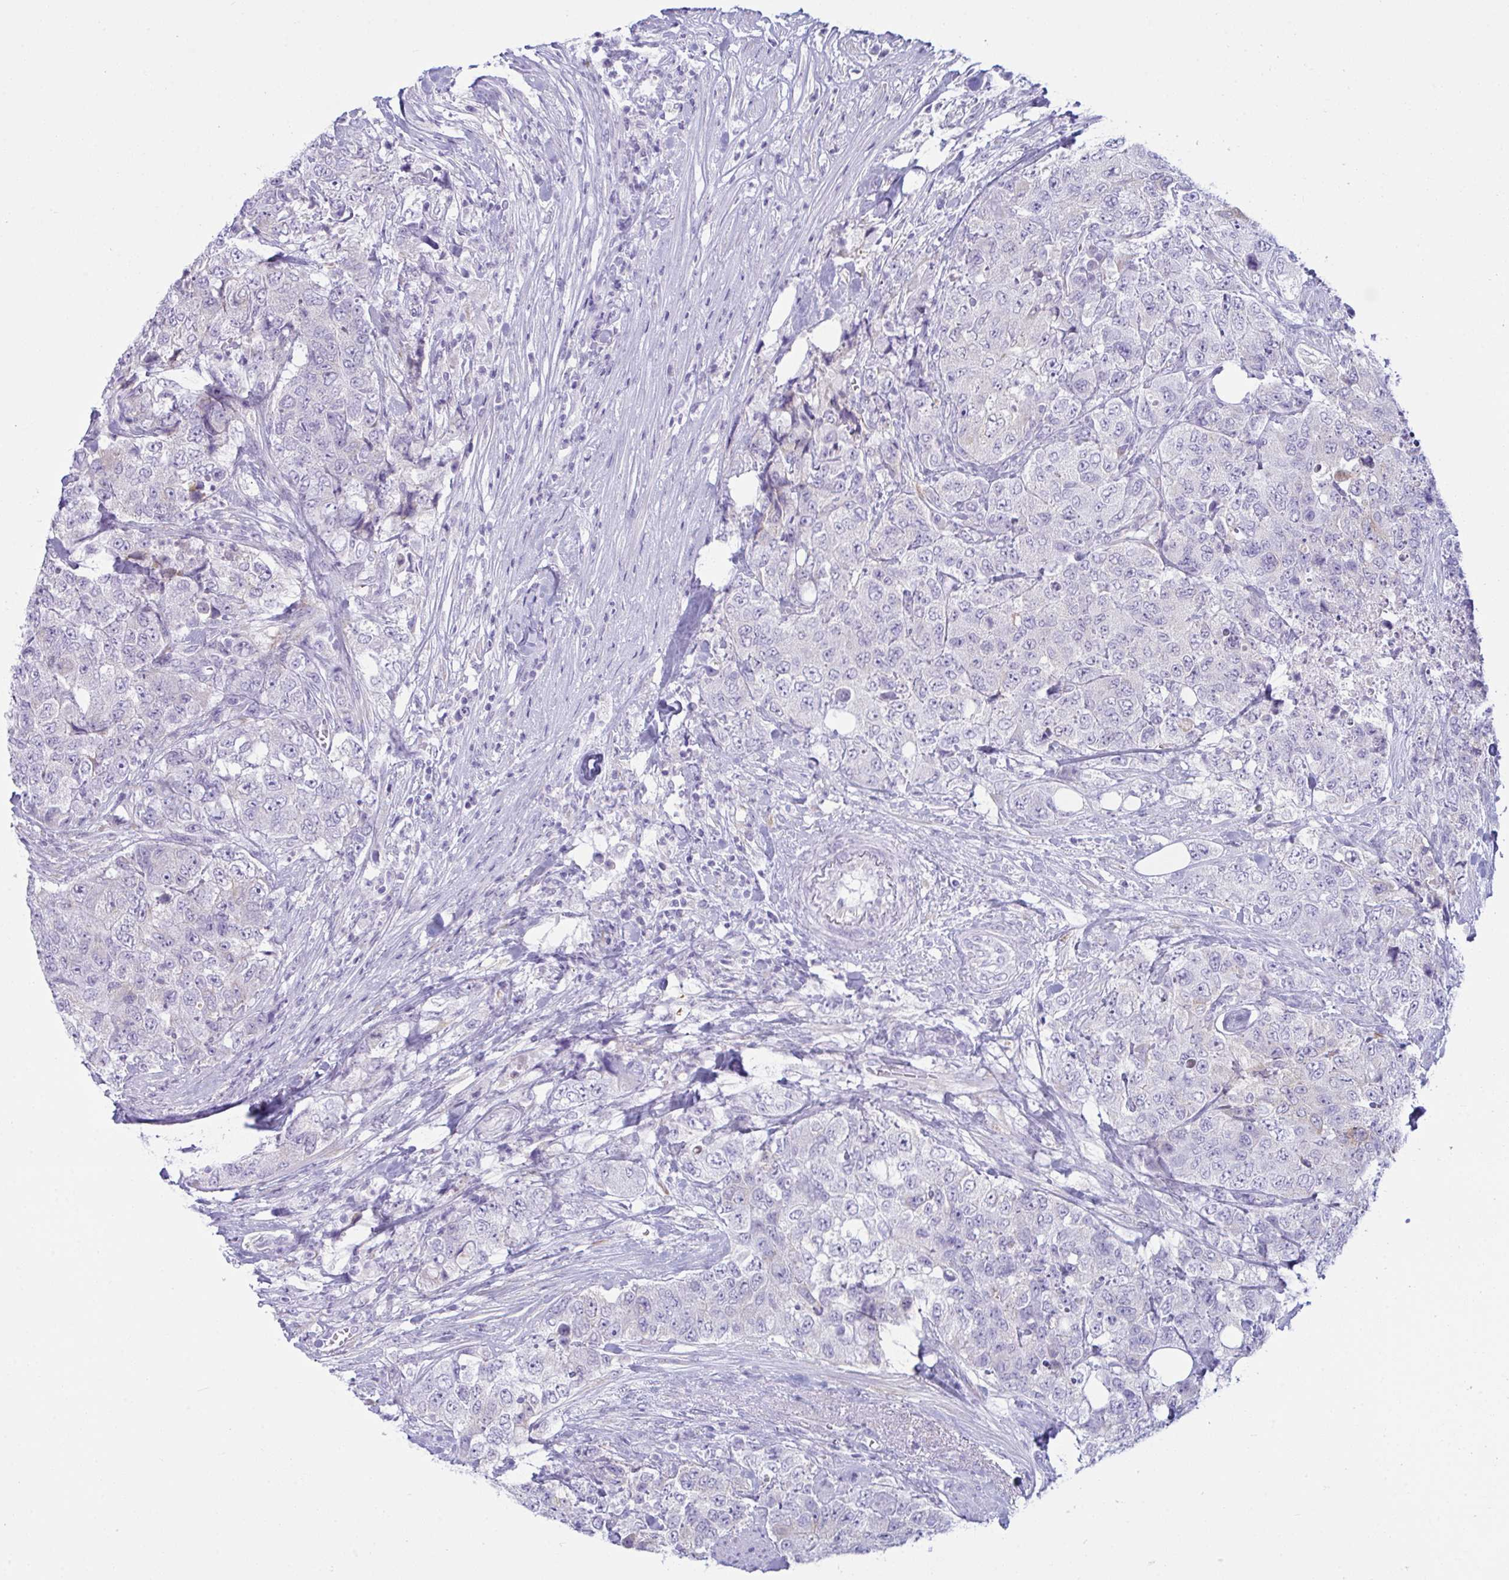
{"staining": {"intensity": "negative", "quantity": "none", "location": "none"}, "tissue": "urothelial cancer", "cell_type": "Tumor cells", "image_type": "cancer", "snomed": [{"axis": "morphology", "description": "Urothelial carcinoma, High grade"}, {"axis": "topography", "description": "Urinary bladder"}], "caption": "High power microscopy histopathology image of an IHC micrograph of urothelial cancer, revealing no significant staining in tumor cells. Brightfield microscopy of immunohistochemistry stained with DAB (3,3'-diaminobenzidine) (brown) and hematoxylin (blue), captured at high magnification.", "gene": "BBS1", "patient": {"sex": "female", "age": 78}}